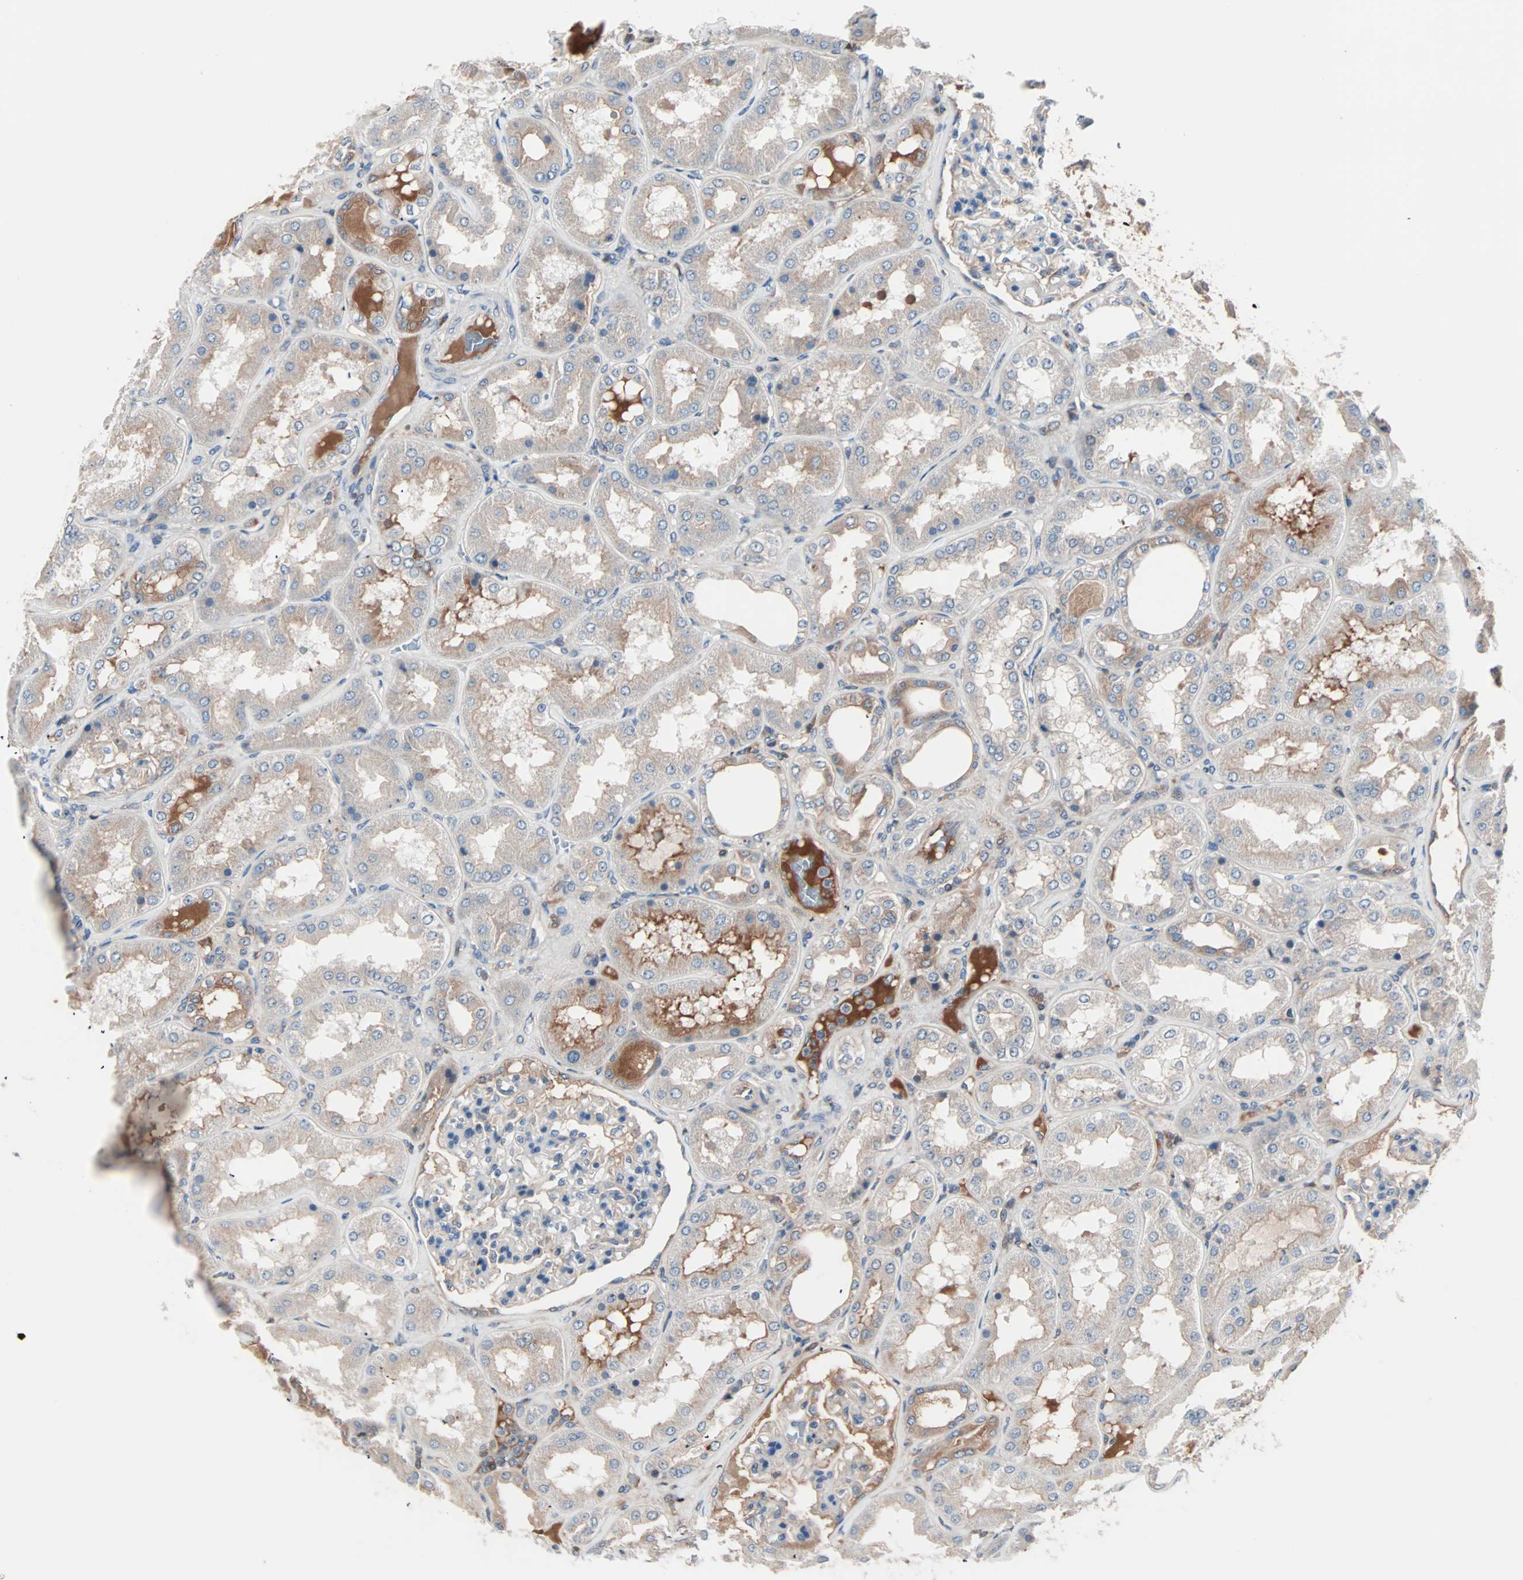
{"staining": {"intensity": "weak", "quantity": ">75%", "location": "cytoplasmic/membranous"}, "tissue": "kidney", "cell_type": "Cells in glomeruli", "image_type": "normal", "snomed": [{"axis": "morphology", "description": "Normal tissue, NOS"}, {"axis": "topography", "description": "Kidney"}], "caption": "Kidney stained with a brown dye reveals weak cytoplasmic/membranous positive positivity in approximately >75% of cells in glomeruli.", "gene": "CAD", "patient": {"sex": "female", "age": 56}}